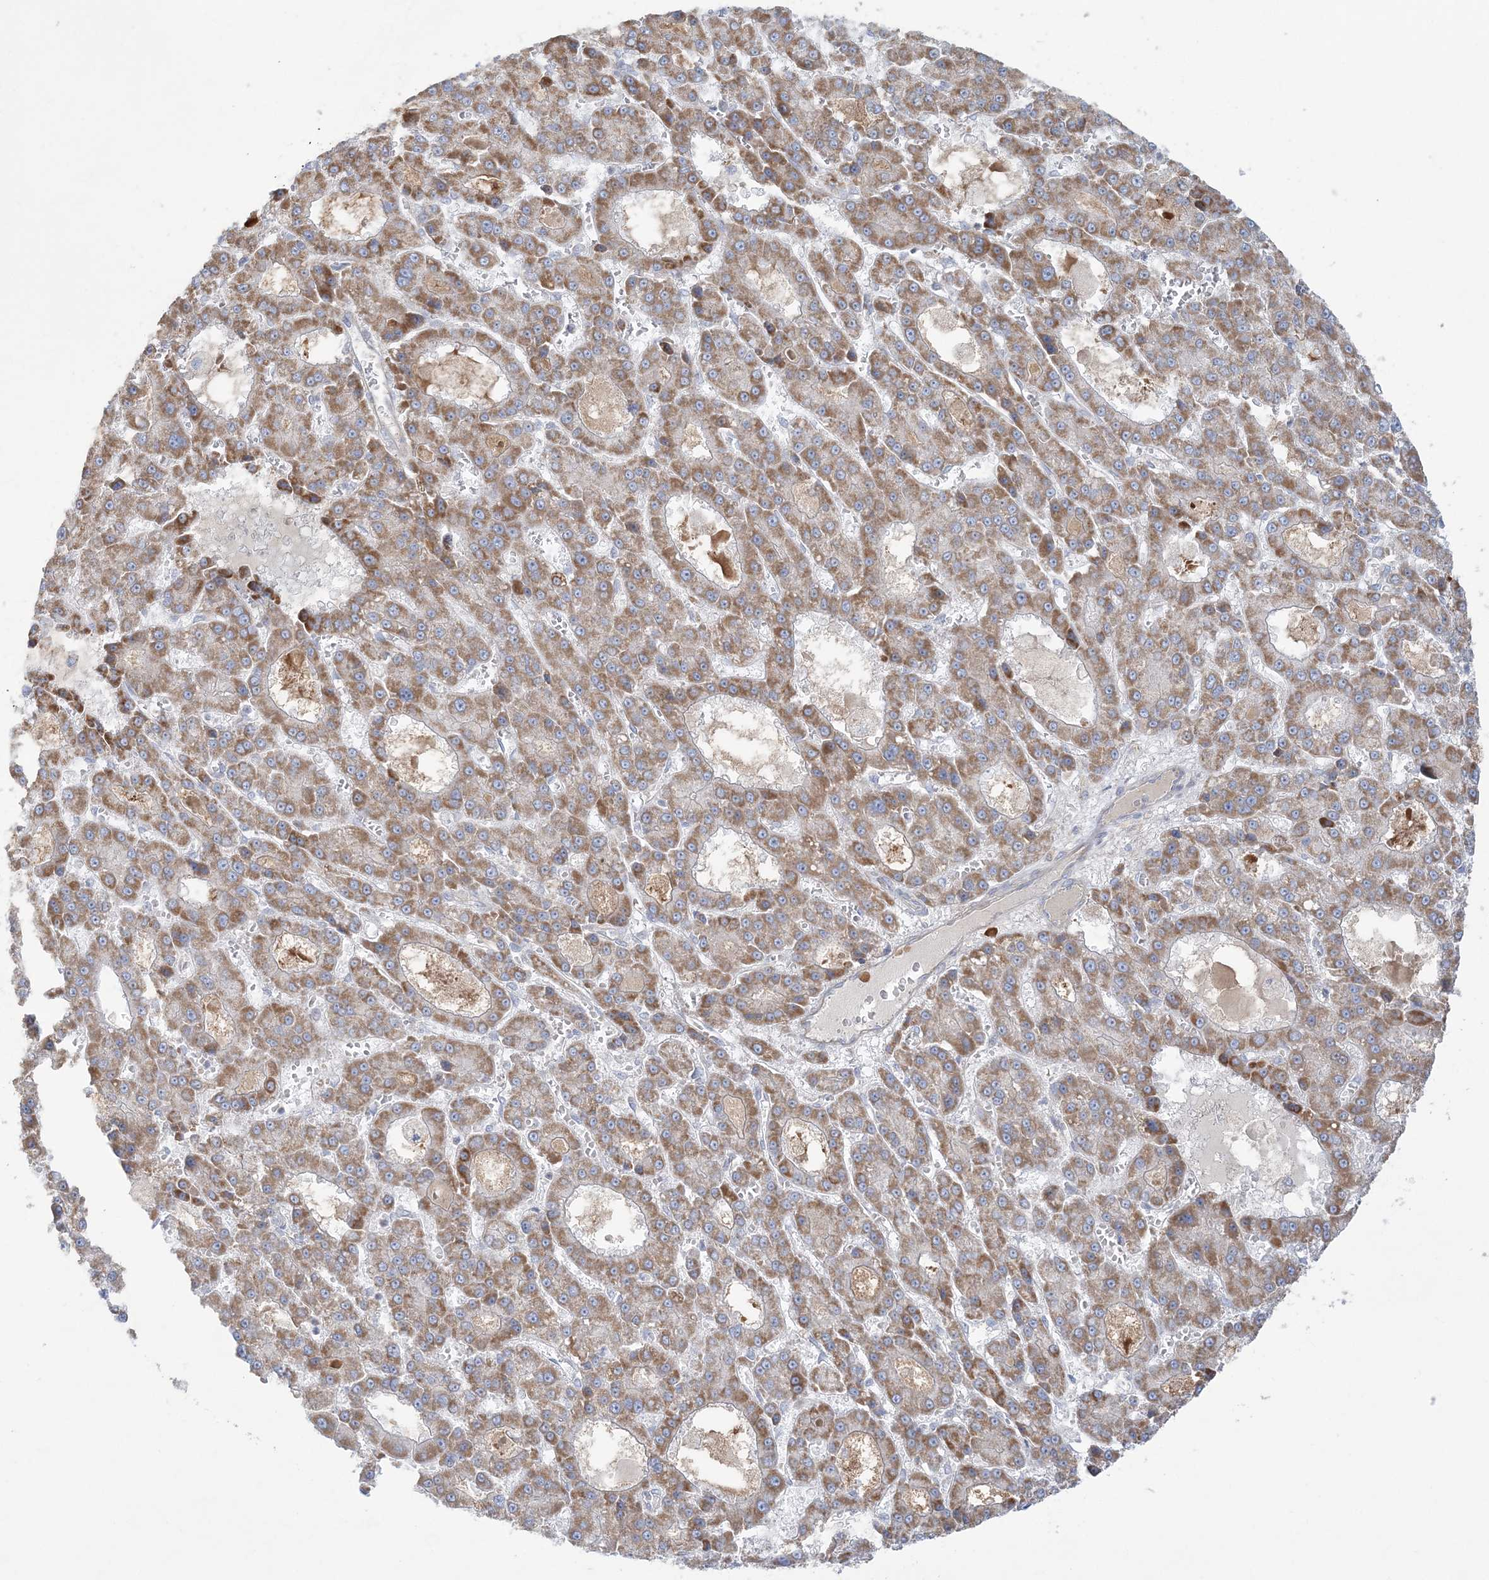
{"staining": {"intensity": "moderate", "quantity": ">75%", "location": "cytoplasmic/membranous"}, "tissue": "liver cancer", "cell_type": "Tumor cells", "image_type": "cancer", "snomed": [{"axis": "morphology", "description": "Carcinoma, Hepatocellular, NOS"}, {"axis": "topography", "description": "Liver"}], "caption": "DAB (3,3'-diaminobenzidine) immunohistochemical staining of human liver hepatocellular carcinoma reveals moderate cytoplasmic/membranous protein expression in about >75% of tumor cells.", "gene": "SCLT1", "patient": {"sex": "male", "age": 70}}